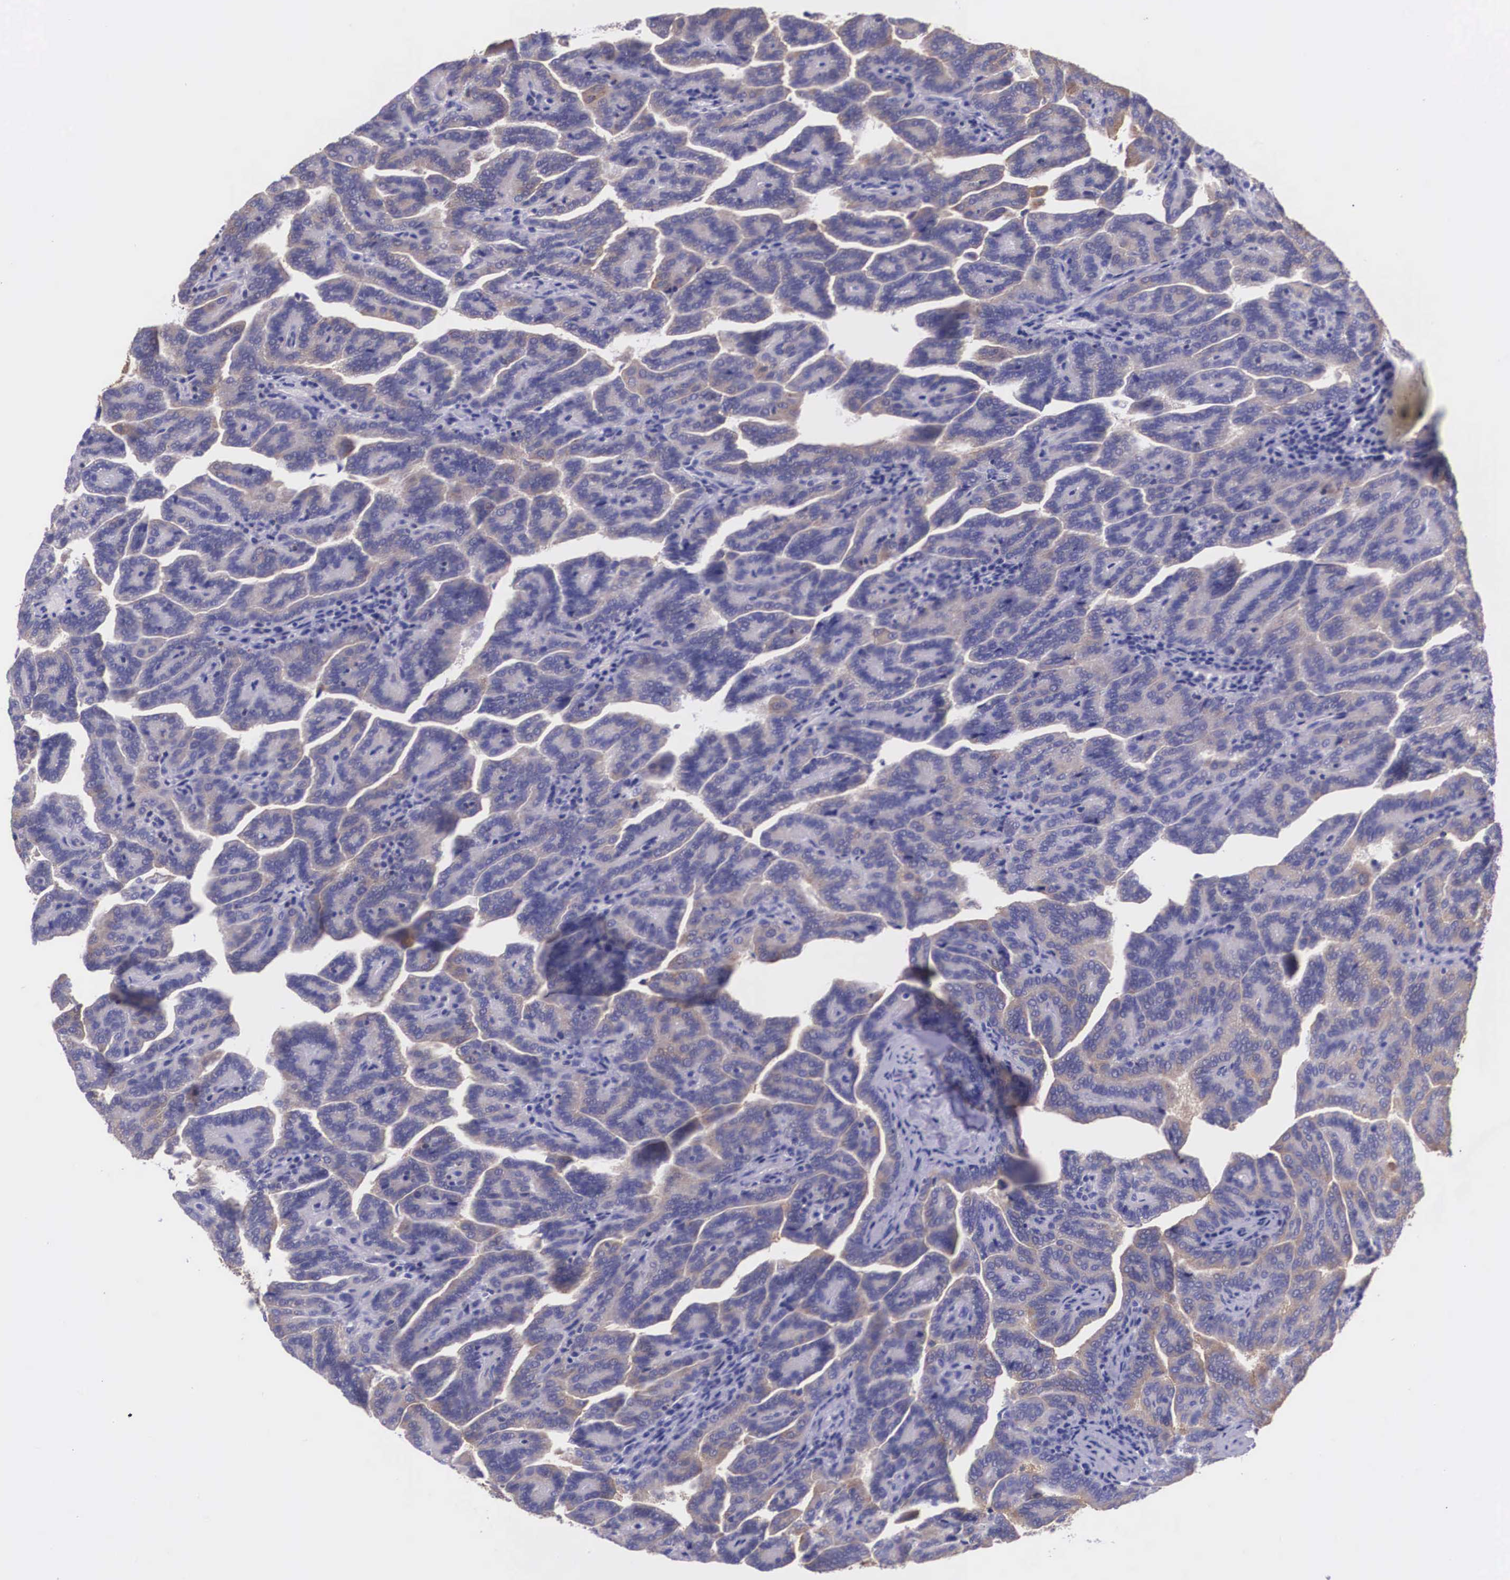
{"staining": {"intensity": "weak", "quantity": ">75%", "location": "cytoplasmic/membranous"}, "tissue": "renal cancer", "cell_type": "Tumor cells", "image_type": "cancer", "snomed": [{"axis": "morphology", "description": "Adenocarcinoma, NOS"}, {"axis": "topography", "description": "Kidney"}], "caption": "Protein staining of renal cancer tissue demonstrates weak cytoplasmic/membranous positivity in approximately >75% of tumor cells.", "gene": "BCAR1", "patient": {"sex": "male", "age": 61}}